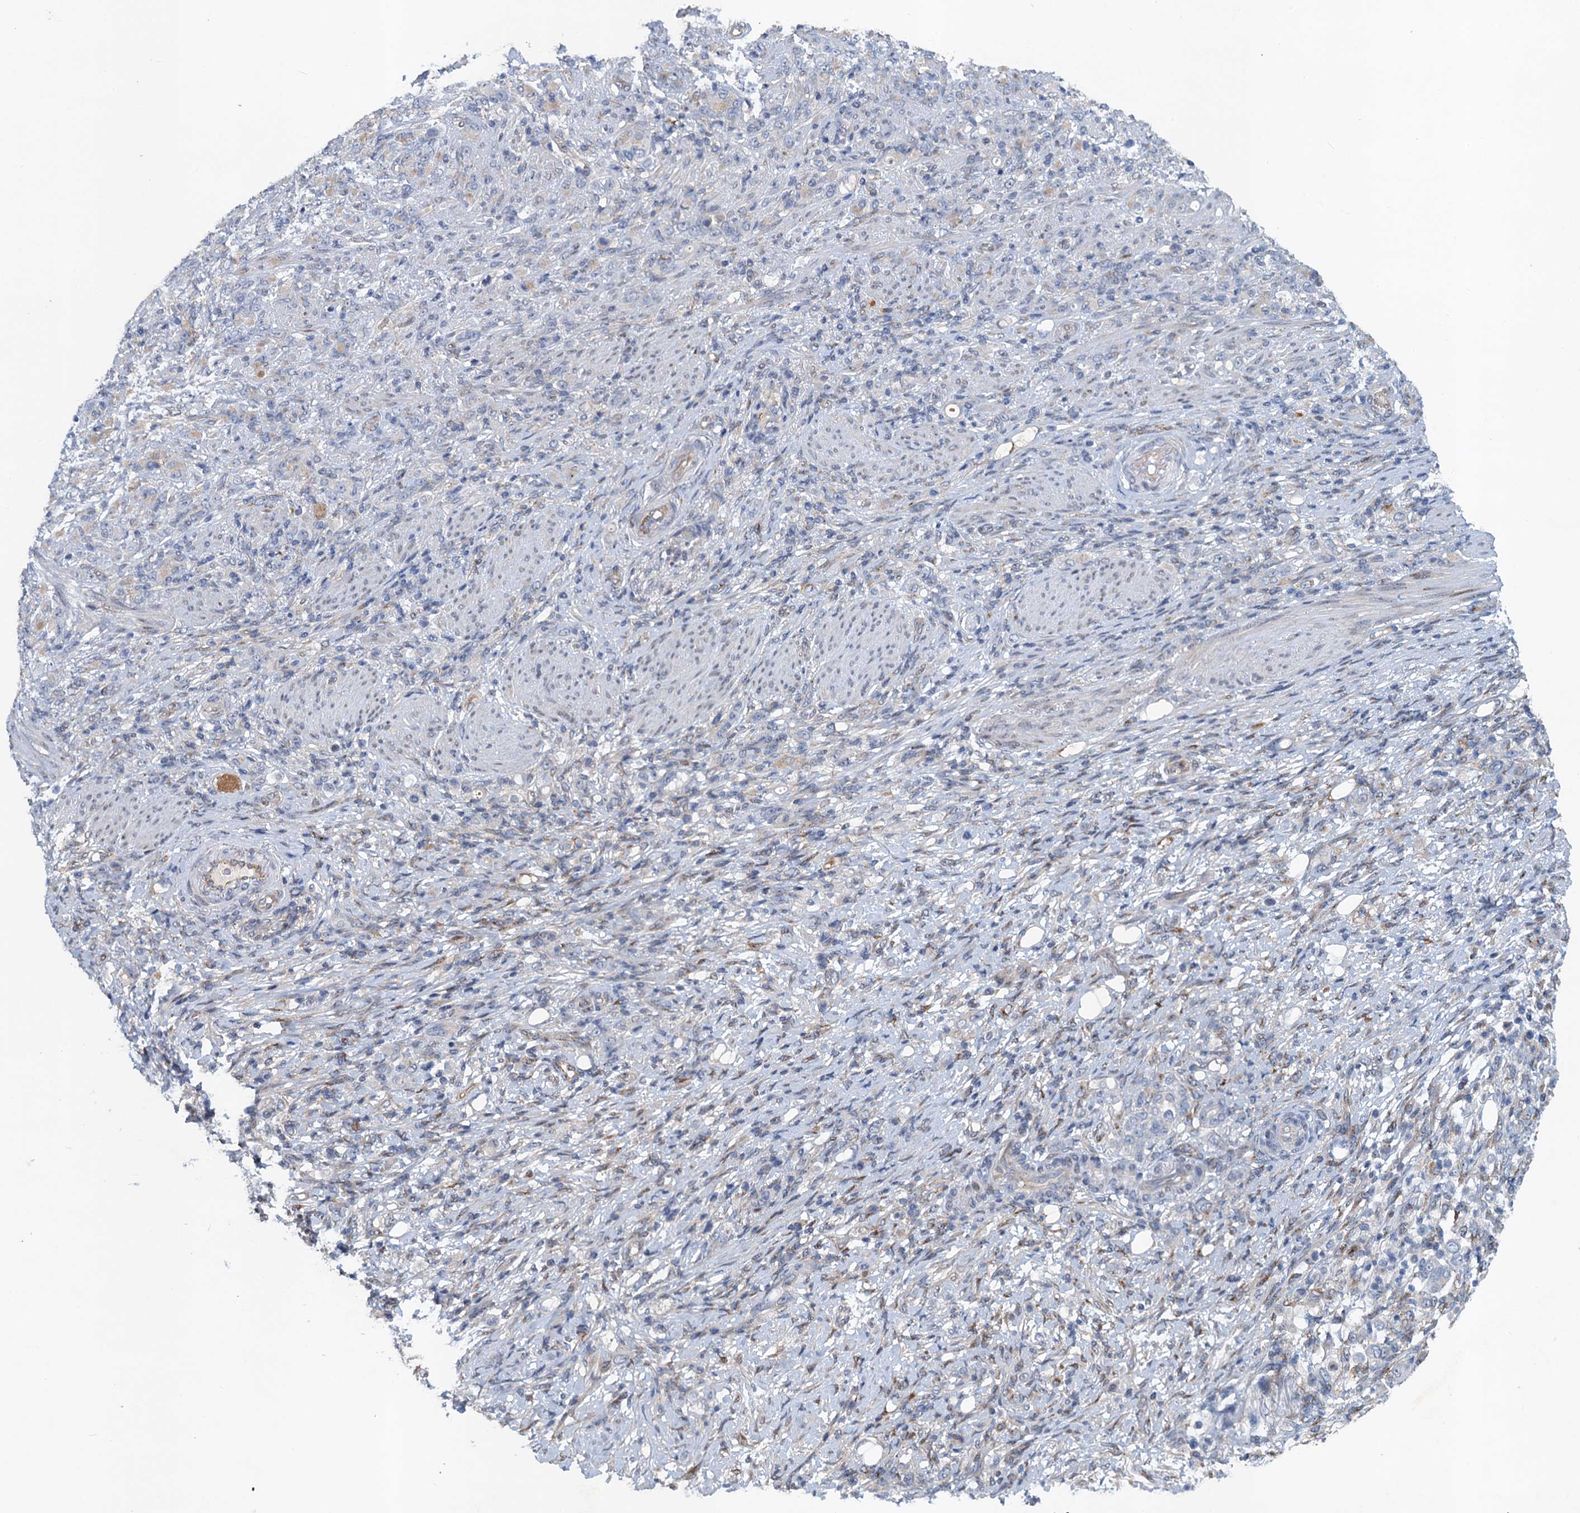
{"staining": {"intensity": "negative", "quantity": "none", "location": "none"}, "tissue": "stomach cancer", "cell_type": "Tumor cells", "image_type": "cancer", "snomed": [{"axis": "morphology", "description": "Adenocarcinoma, NOS"}, {"axis": "topography", "description": "Stomach"}], "caption": "IHC photomicrograph of neoplastic tissue: stomach cancer (adenocarcinoma) stained with DAB shows no significant protein expression in tumor cells. (DAB IHC, high magnification).", "gene": "NBEA", "patient": {"sex": "female", "age": 79}}